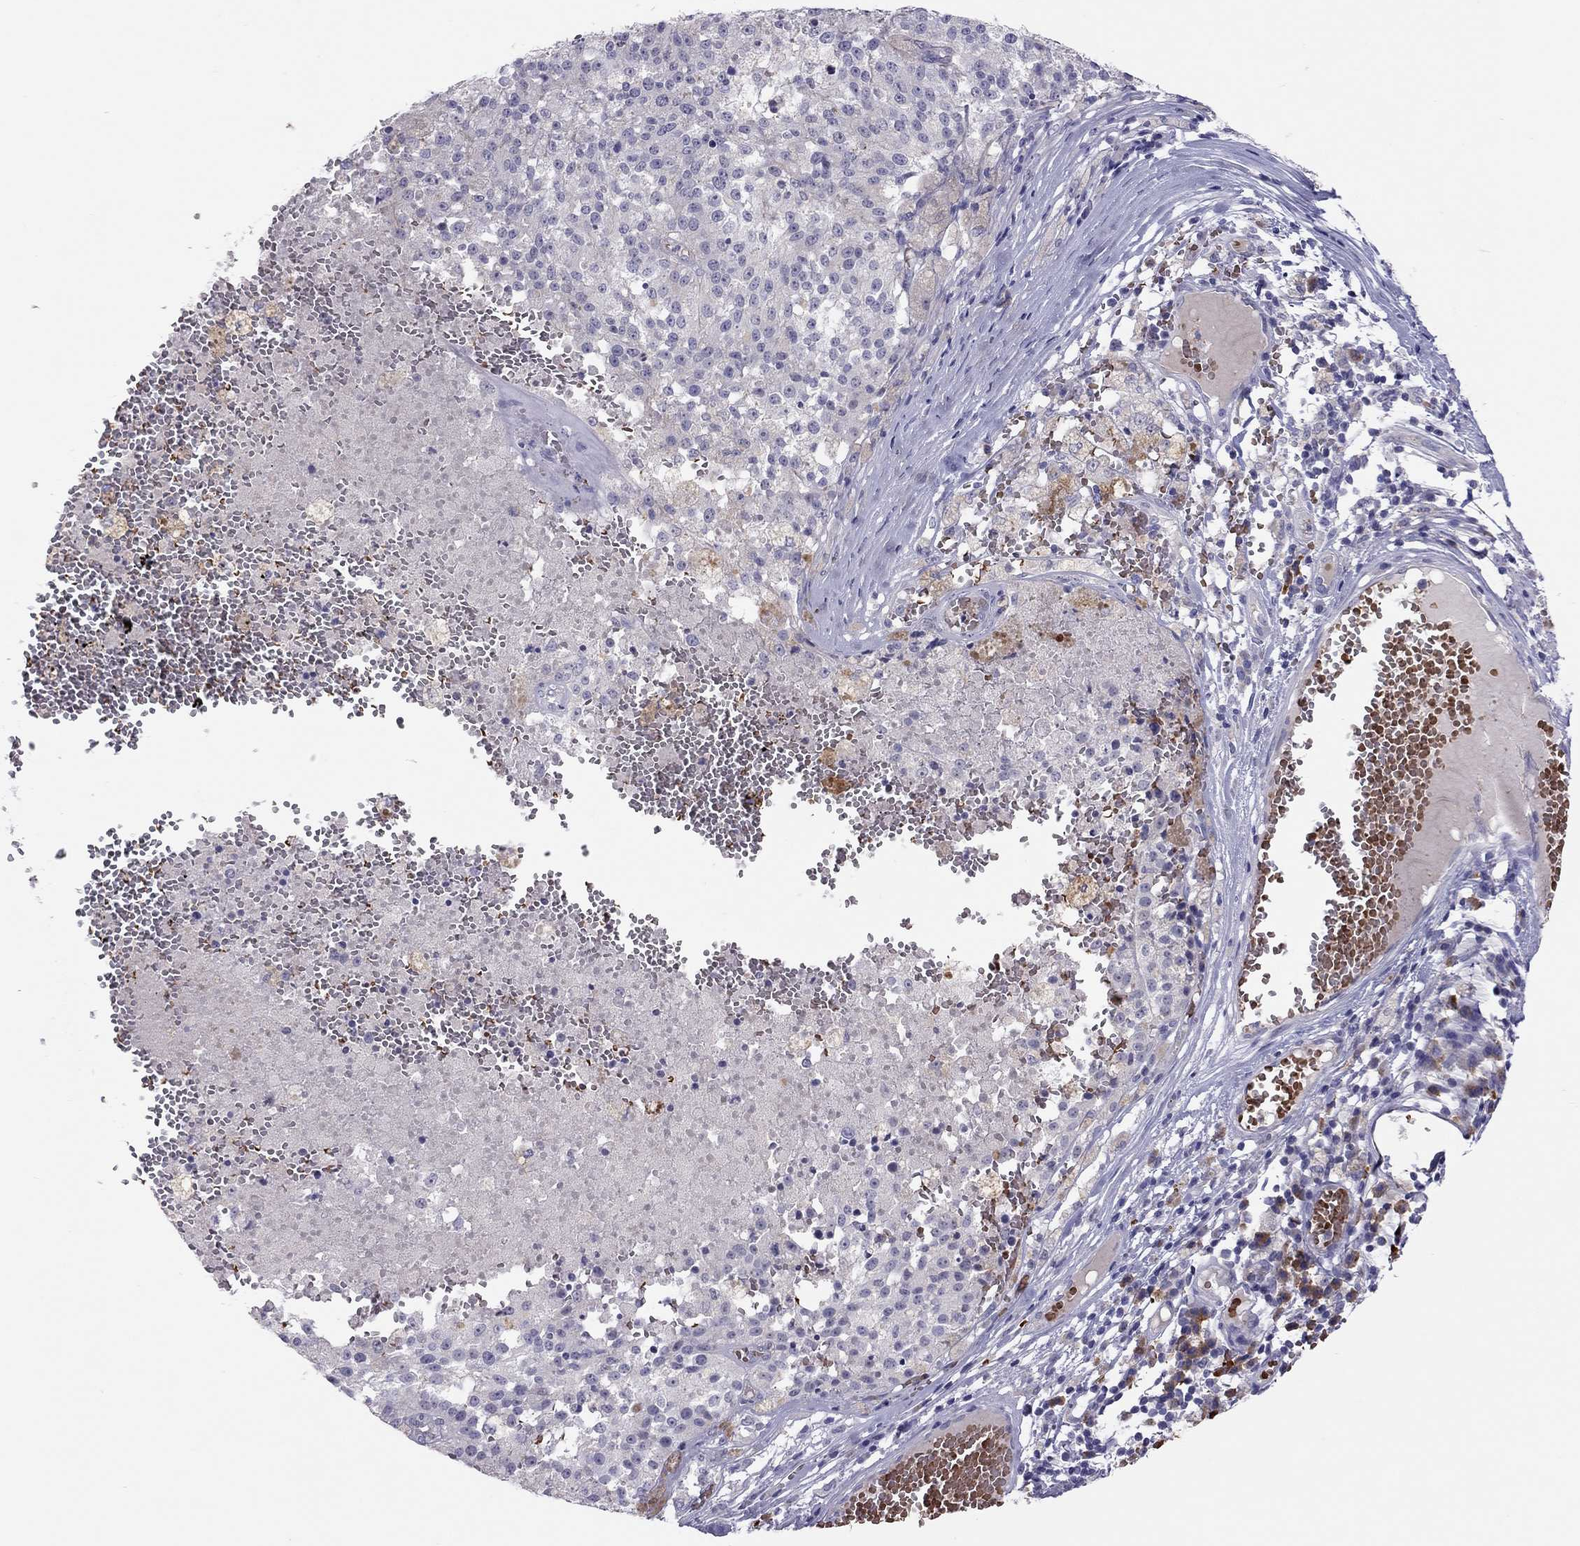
{"staining": {"intensity": "negative", "quantity": "none", "location": "none"}, "tissue": "melanoma", "cell_type": "Tumor cells", "image_type": "cancer", "snomed": [{"axis": "morphology", "description": "Malignant melanoma, Metastatic site"}, {"axis": "topography", "description": "Lymph node"}], "caption": "Tumor cells show no significant protein expression in melanoma.", "gene": "FRMD1", "patient": {"sex": "female", "age": 64}}